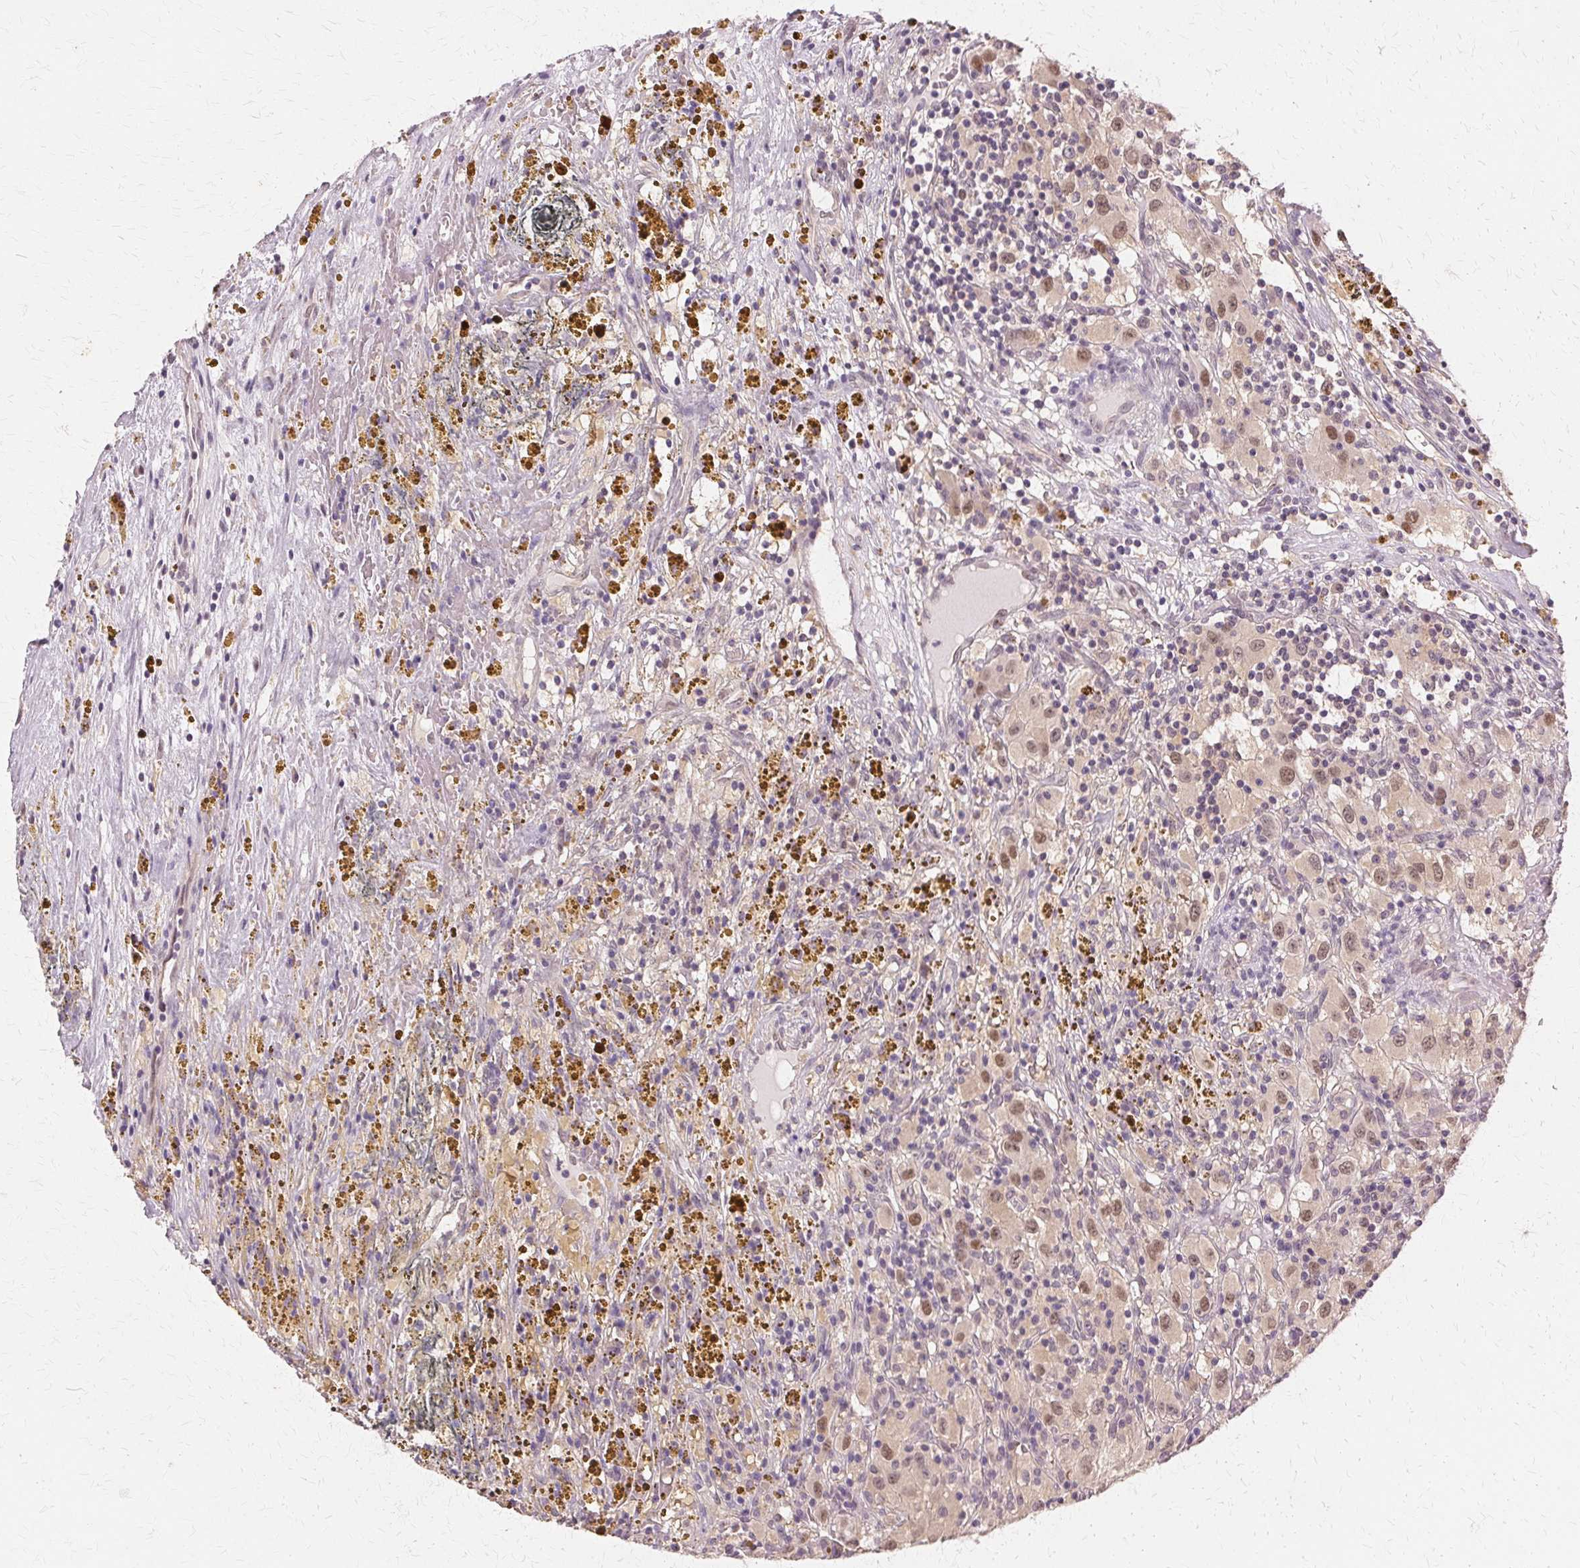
{"staining": {"intensity": "weak", "quantity": "25%-75%", "location": "nuclear"}, "tissue": "renal cancer", "cell_type": "Tumor cells", "image_type": "cancer", "snomed": [{"axis": "morphology", "description": "Adenocarcinoma, NOS"}, {"axis": "topography", "description": "Kidney"}], "caption": "Renal adenocarcinoma was stained to show a protein in brown. There is low levels of weak nuclear positivity in about 25%-75% of tumor cells.", "gene": "PRMT5", "patient": {"sex": "female", "age": 67}}